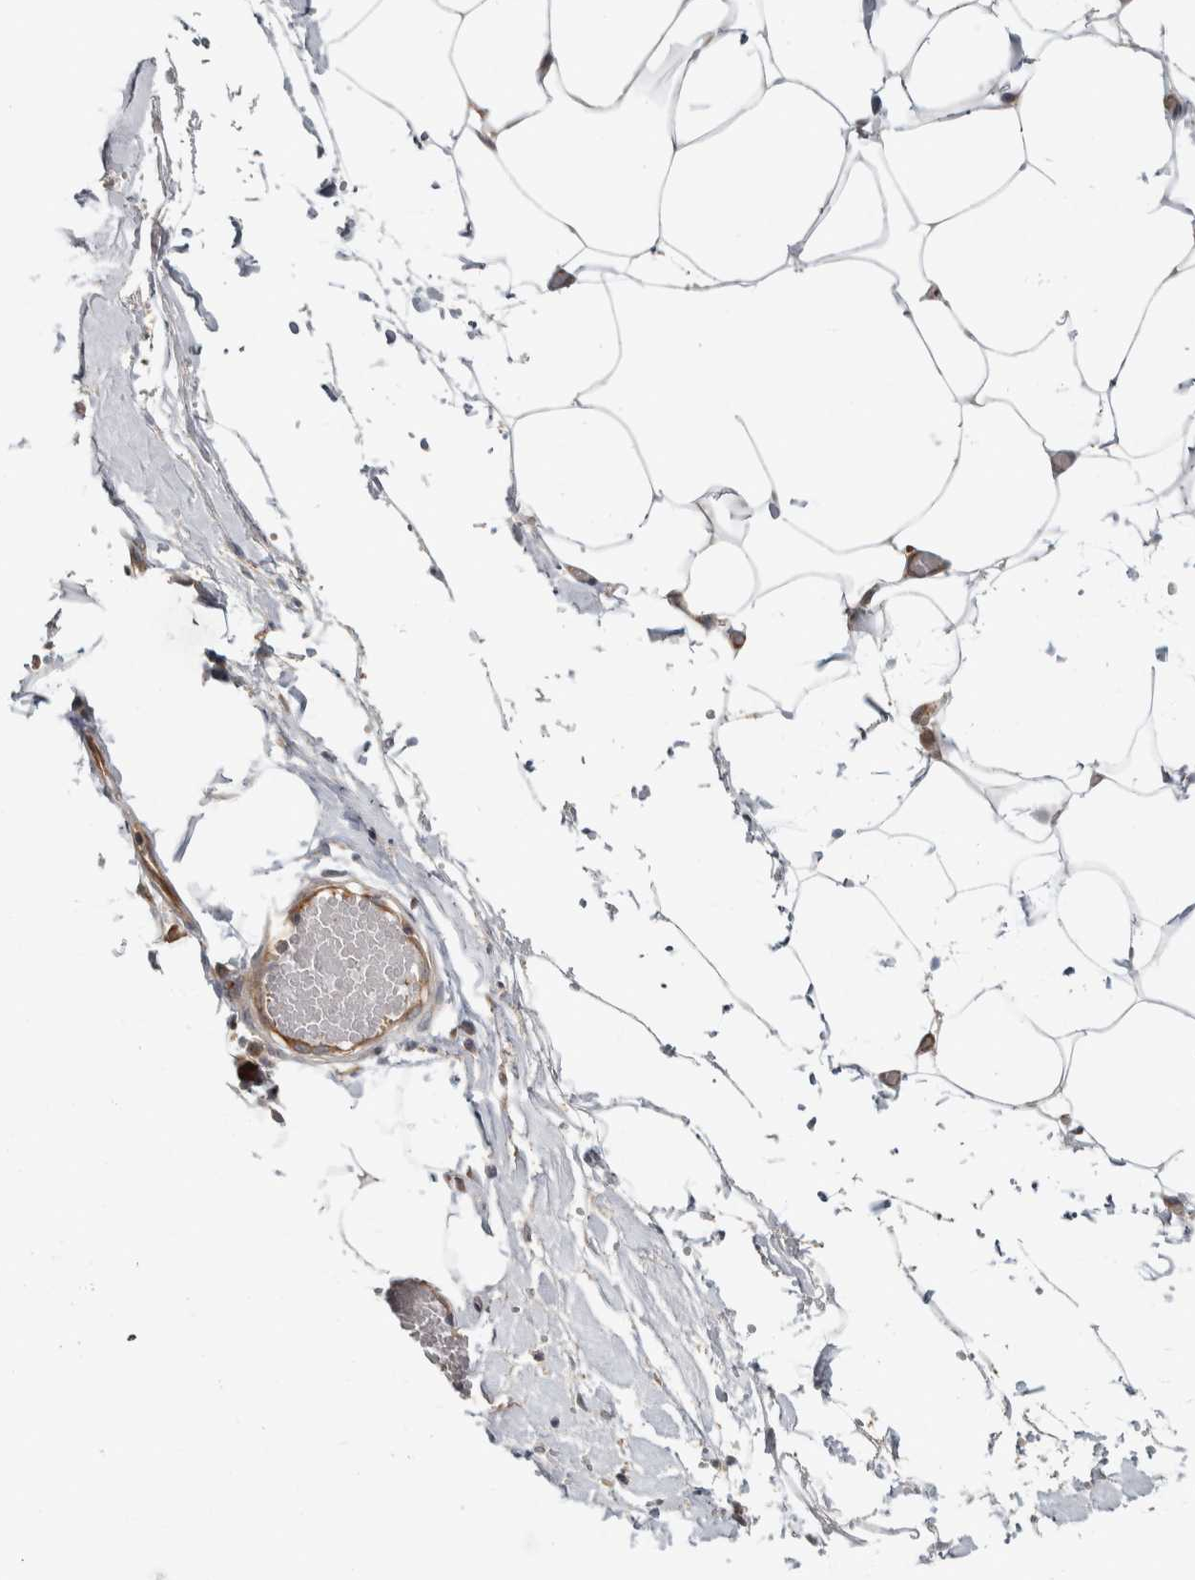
{"staining": {"intensity": "weak", "quantity": "<25%", "location": "cytoplasmic/membranous"}, "tissue": "adipose tissue", "cell_type": "Adipocytes", "image_type": "normal", "snomed": [{"axis": "morphology", "description": "Normal tissue, NOS"}, {"axis": "morphology", "description": "Adenocarcinoma, NOS"}, {"axis": "topography", "description": "Colon"}, {"axis": "topography", "description": "Peripheral nerve tissue"}], "caption": "A histopathology image of adipose tissue stained for a protein reveals no brown staining in adipocytes. The staining was performed using DAB (3,3'-diaminobenzidine) to visualize the protein expression in brown, while the nuclei were stained in blue with hematoxylin (Magnification: 20x).", "gene": "TBC1D31", "patient": {"sex": "male", "age": 14}}